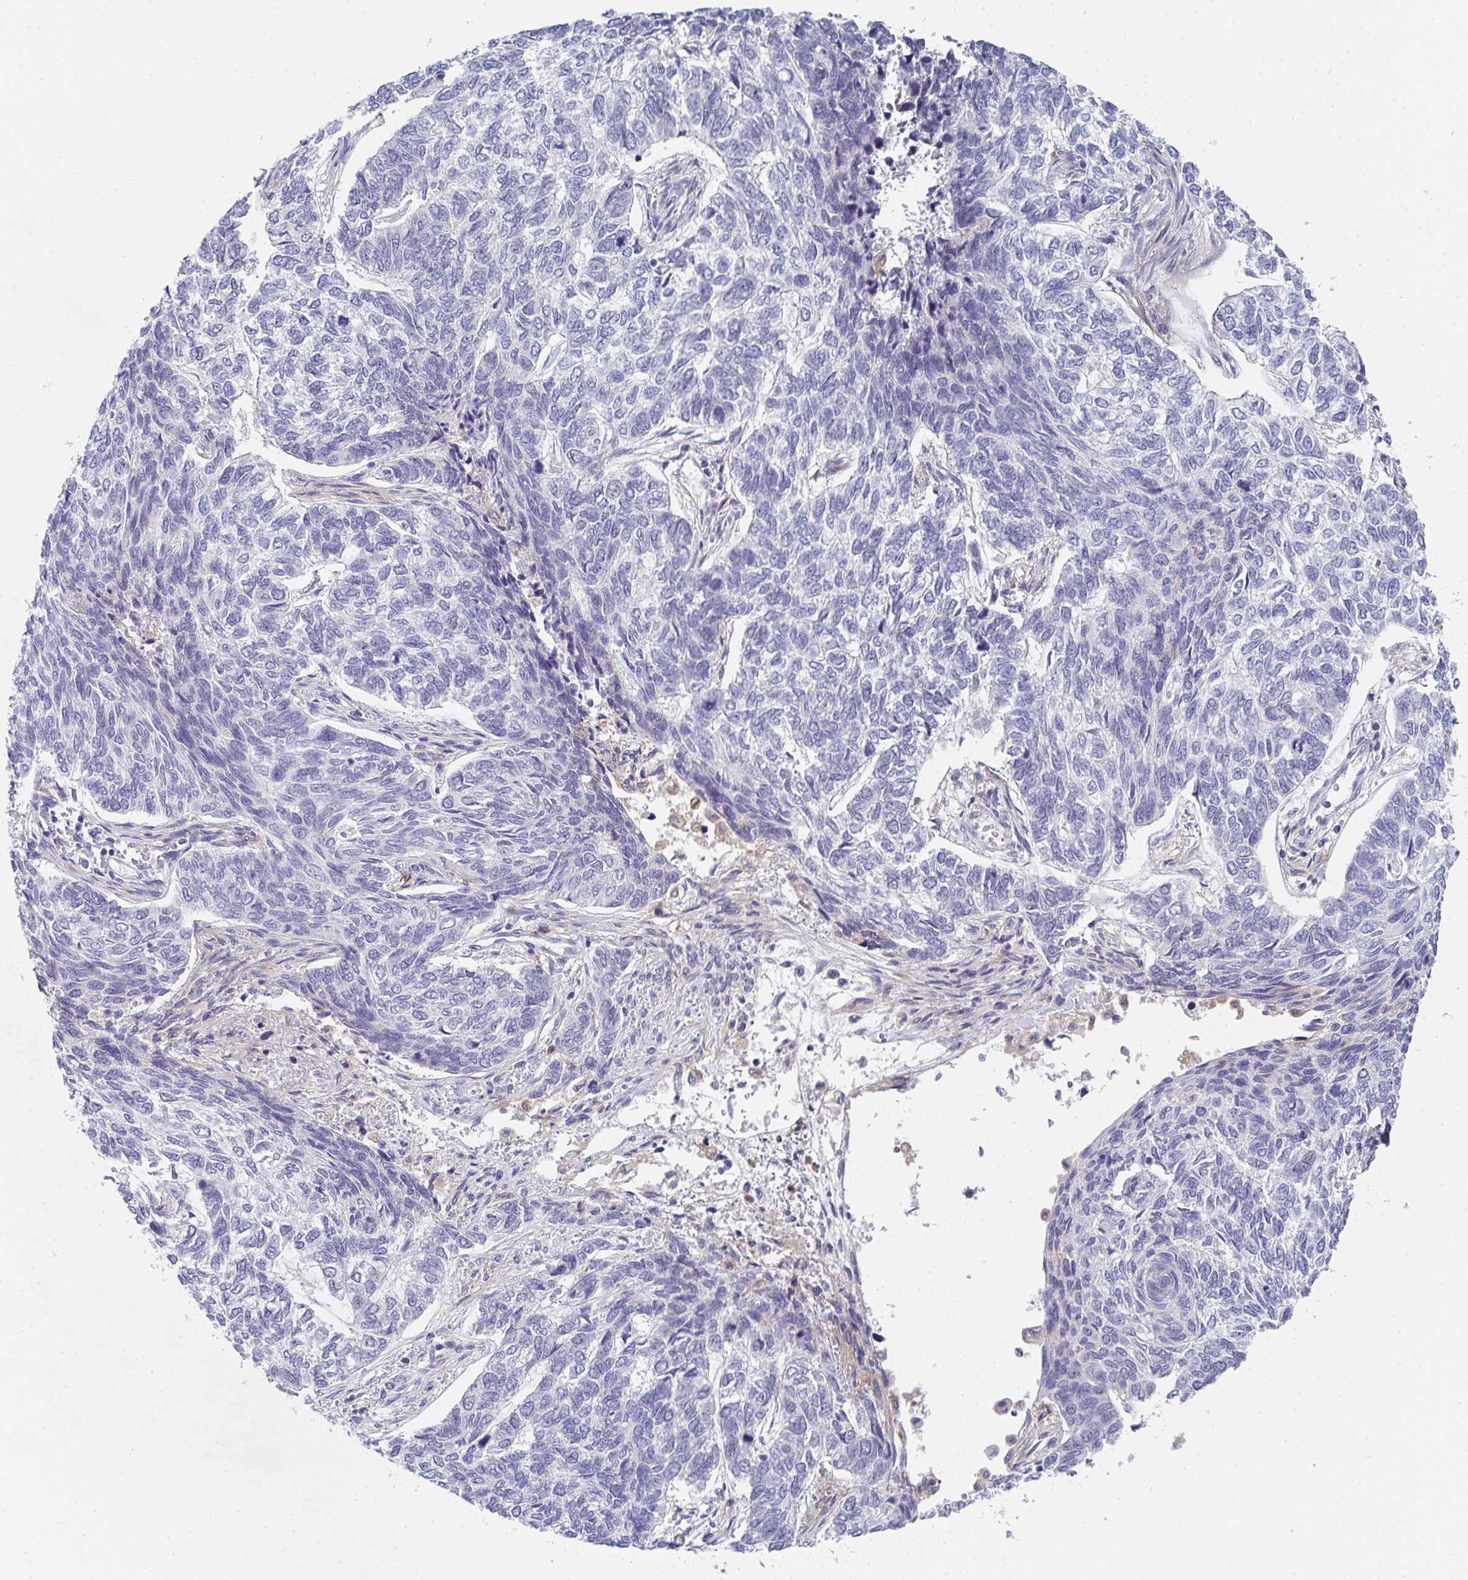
{"staining": {"intensity": "negative", "quantity": "none", "location": "none"}, "tissue": "skin cancer", "cell_type": "Tumor cells", "image_type": "cancer", "snomed": [{"axis": "morphology", "description": "Basal cell carcinoma"}, {"axis": "topography", "description": "Skin"}], "caption": "Immunohistochemistry (IHC) image of human skin cancer (basal cell carcinoma) stained for a protein (brown), which demonstrates no expression in tumor cells.", "gene": "KLHL33", "patient": {"sex": "female", "age": 65}}